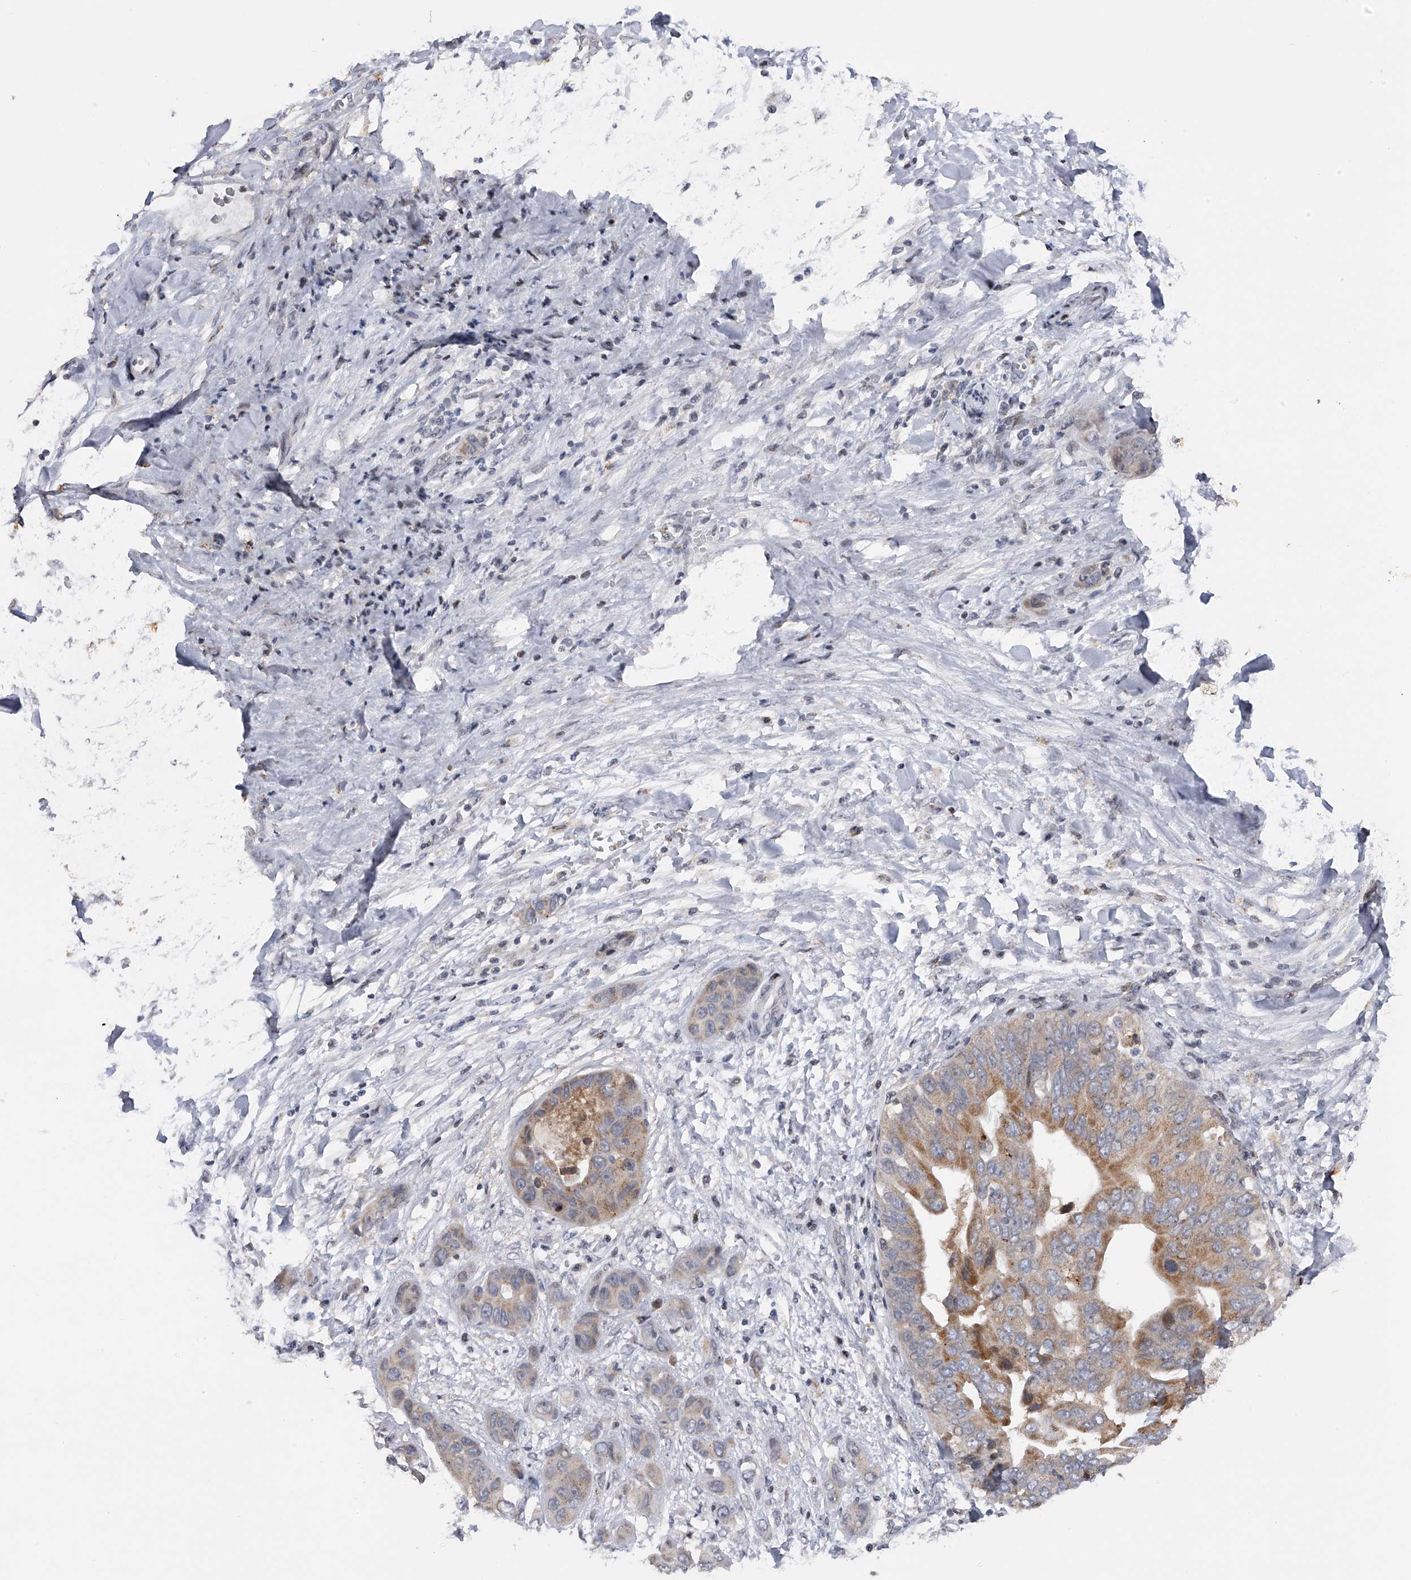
{"staining": {"intensity": "moderate", "quantity": "25%-75%", "location": "cytoplasmic/membranous"}, "tissue": "liver cancer", "cell_type": "Tumor cells", "image_type": "cancer", "snomed": [{"axis": "morphology", "description": "Cholangiocarcinoma"}, {"axis": "topography", "description": "Liver"}], "caption": "Protein staining of liver cancer tissue displays moderate cytoplasmic/membranous staining in approximately 25%-75% of tumor cells. Nuclei are stained in blue.", "gene": "RWDD2A", "patient": {"sex": "female", "age": 52}}